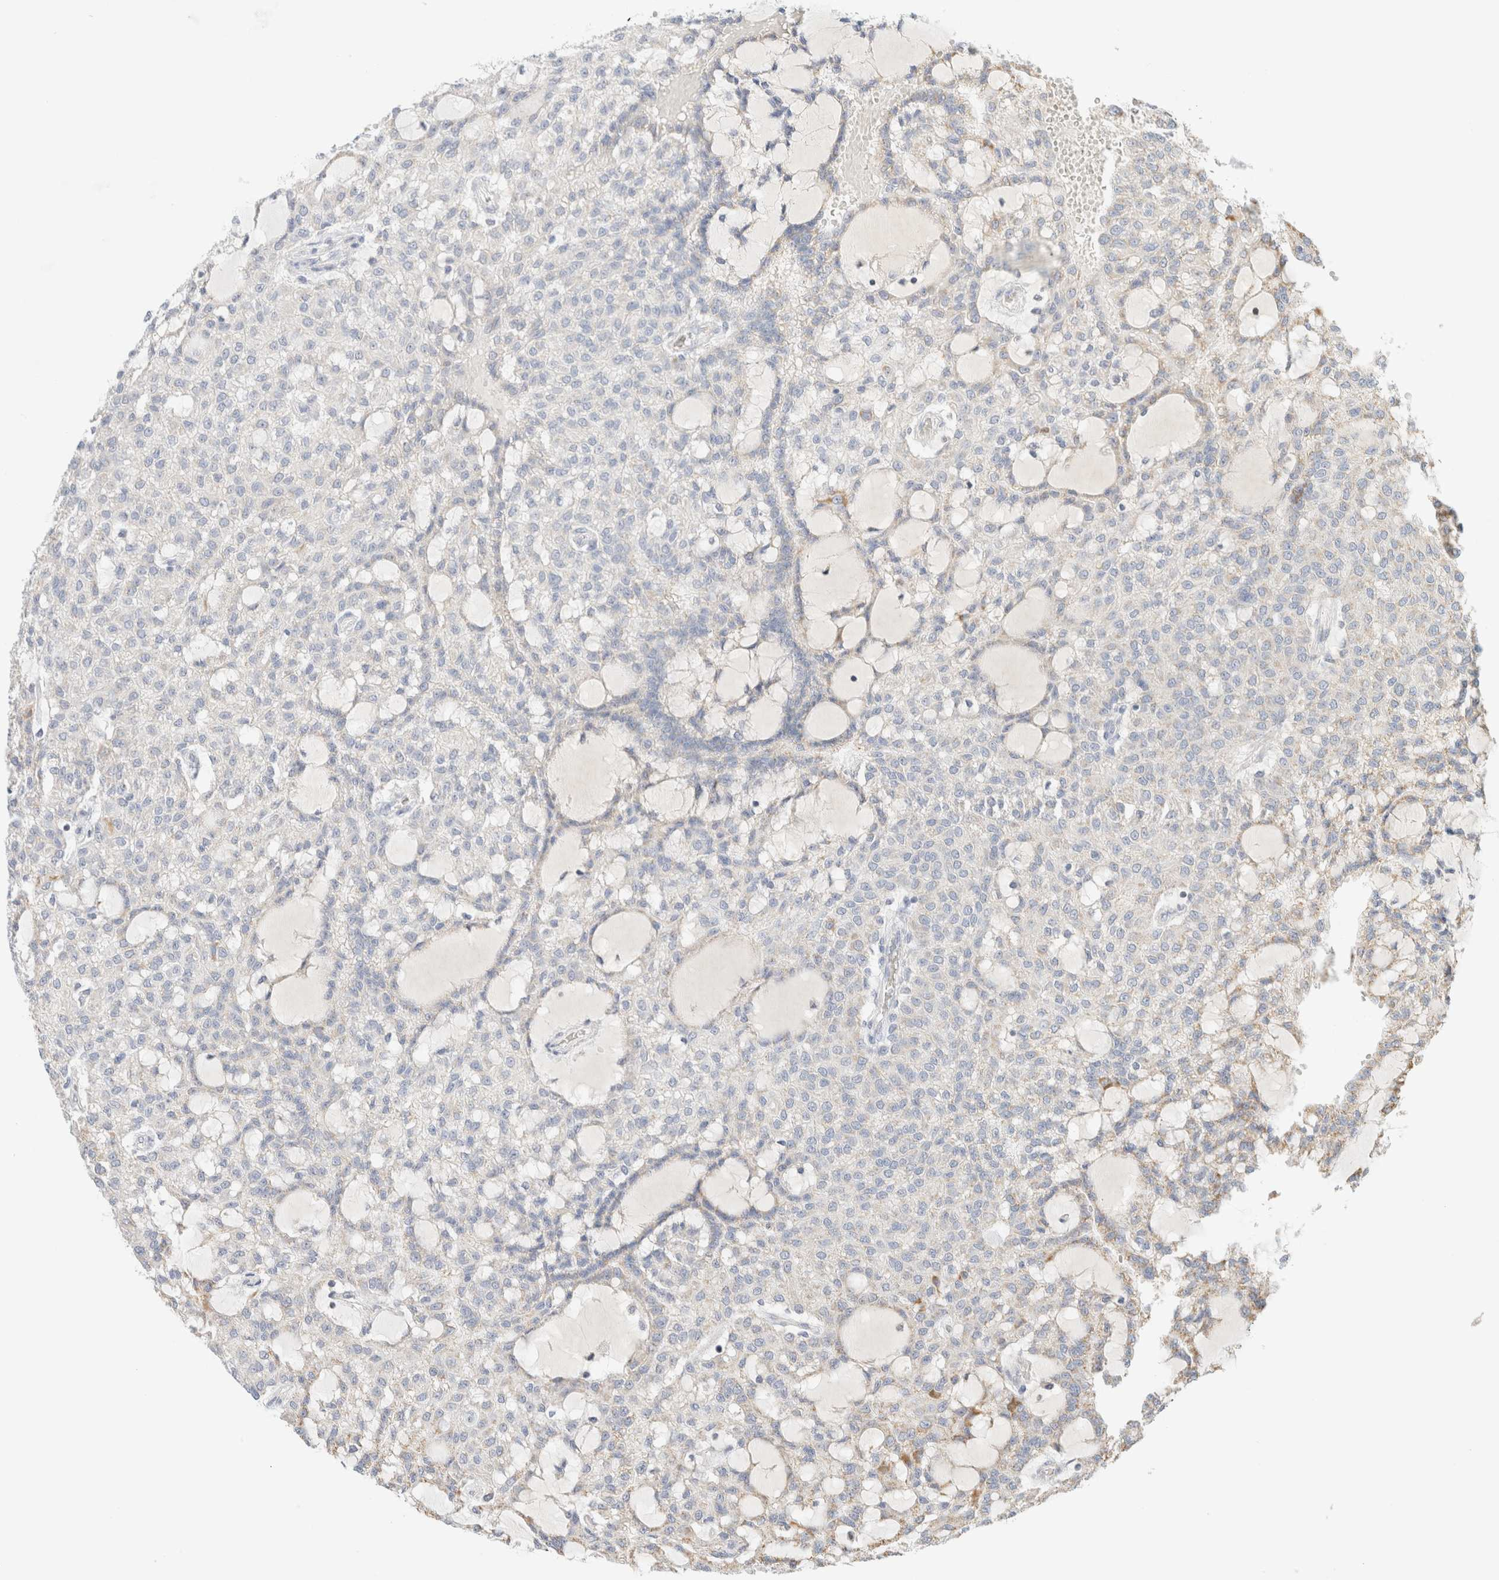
{"staining": {"intensity": "negative", "quantity": "none", "location": "none"}, "tissue": "renal cancer", "cell_type": "Tumor cells", "image_type": "cancer", "snomed": [{"axis": "morphology", "description": "Adenocarcinoma, NOS"}, {"axis": "topography", "description": "Kidney"}], "caption": "The immunohistochemistry histopathology image has no significant expression in tumor cells of renal cancer tissue. Nuclei are stained in blue.", "gene": "HDHD3", "patient": {"sex": "male", "age": 63}}